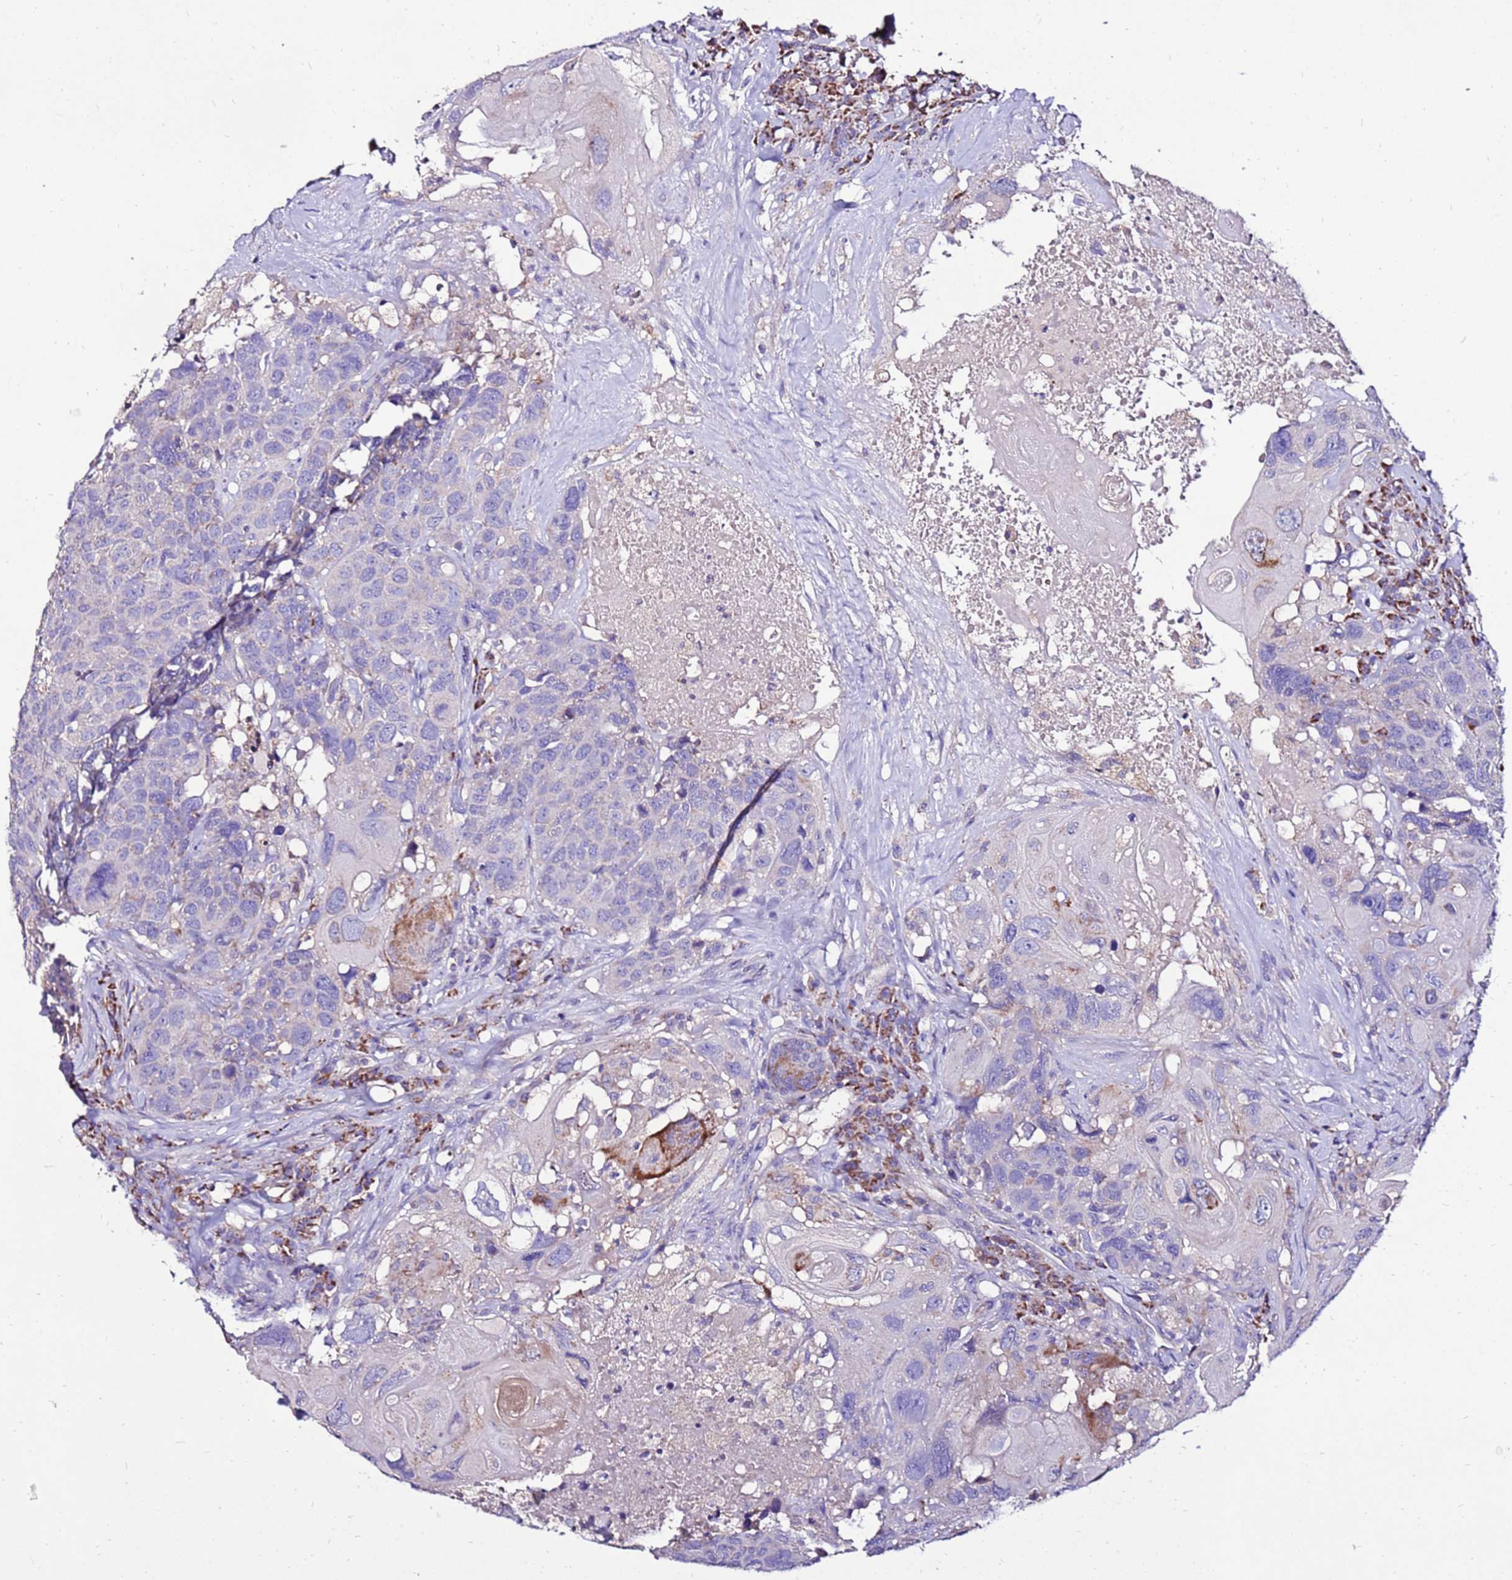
{"staining": {"intensity": "negative", "quantity": "none", "location": "none"}, "tissue": "head and neck cancer", "cell_type": "Tumor cells", "image_type": "cancer", "snomed": [{"axis": "morphology", "description": "Squamous cell carcinoma, NOS"}, {"axis": "topography", "description": "Head-Neck"}], "caption": "Immunohistochemical staining of human squamous cell carcinoma (head and neck) displays no significant positivity in tumor cells.", "gene": "TMEM106C", "patient": {"sex": "male", "age": 66}}